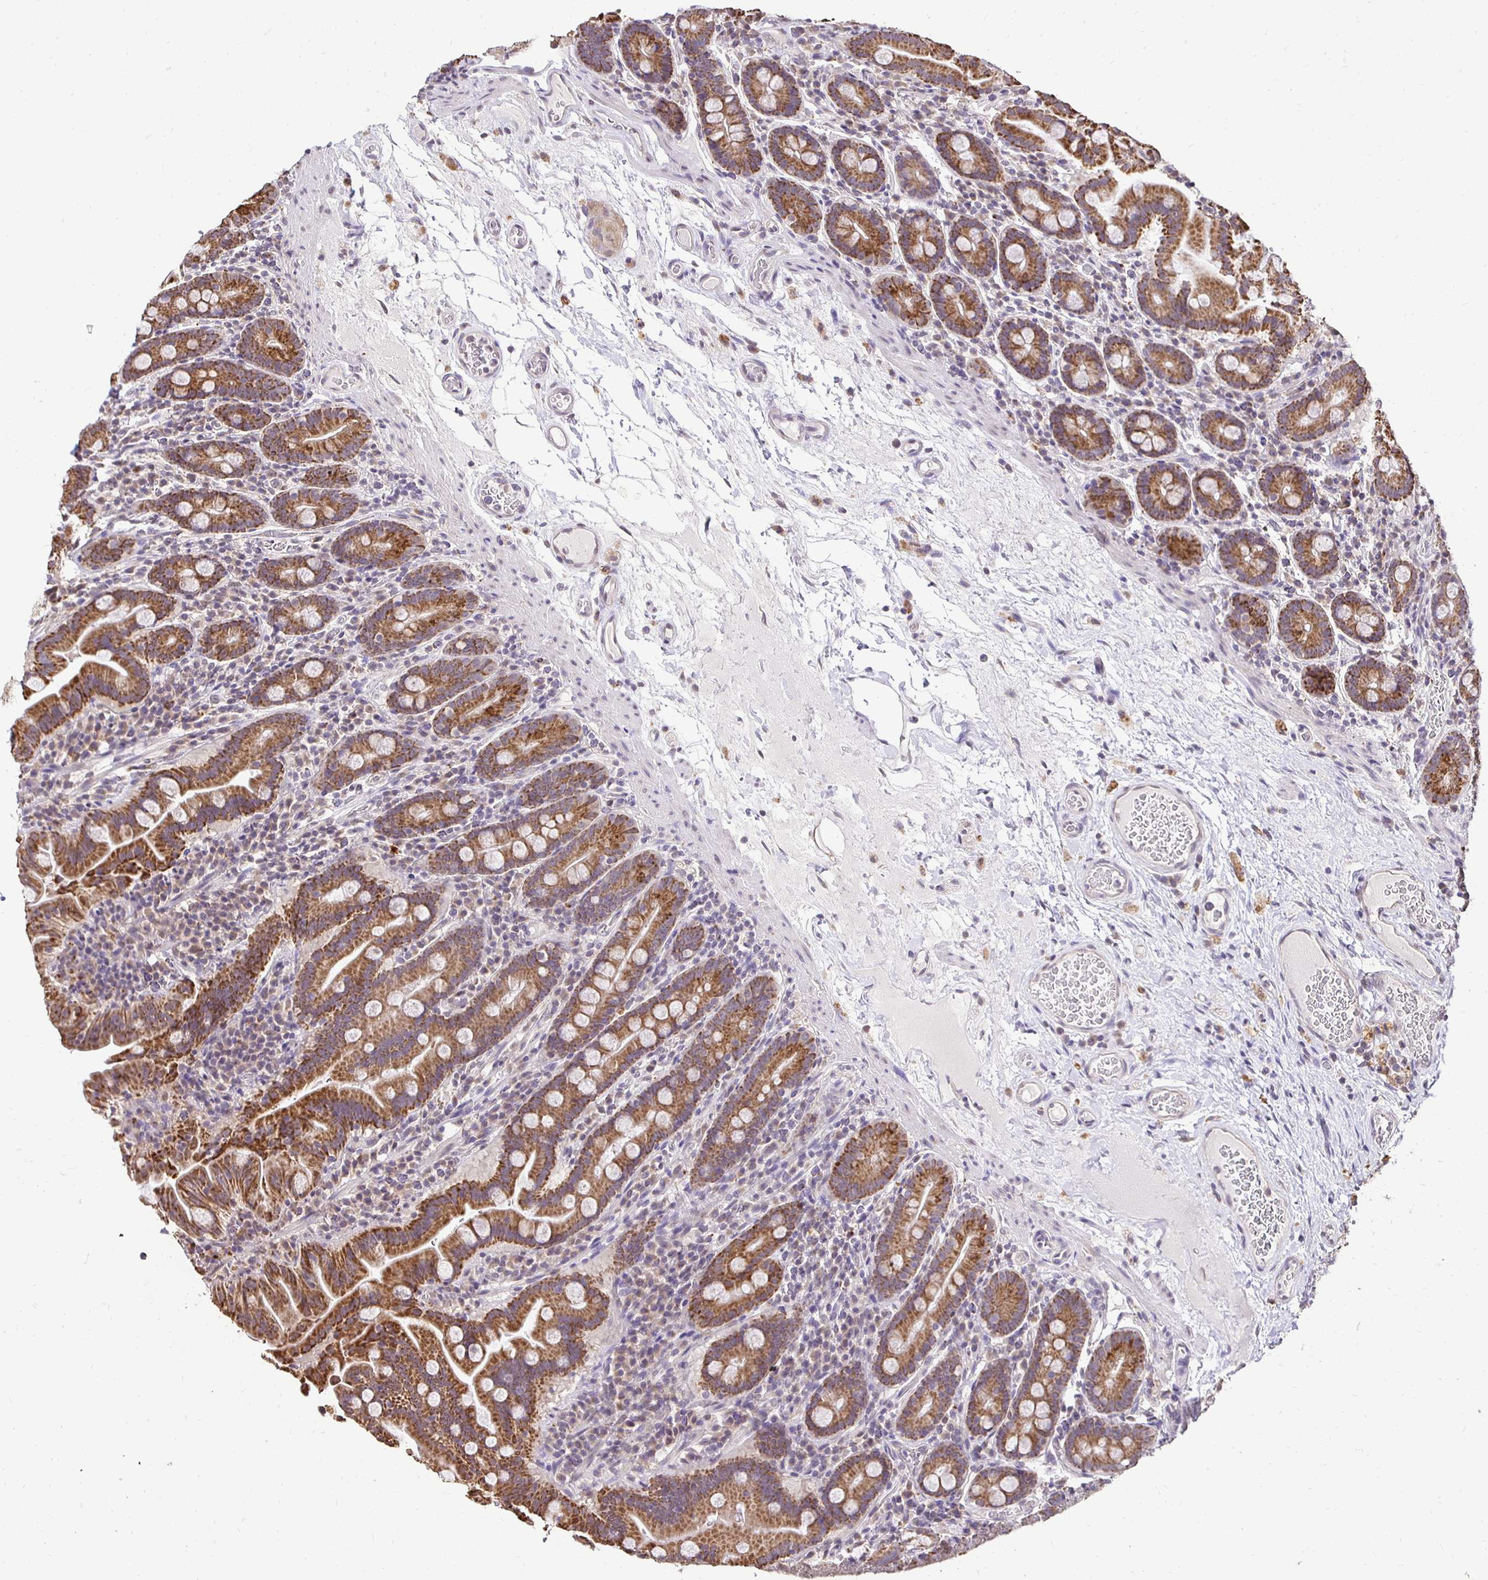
{"staining": {"intensity": "strong", "quantity": ">75%", "location": "cytoplasmic/membranous"}, "tissue": "small intestine", "cell_type": "Glandular cells", "image_type": "normal", "snomed": [{"axis": "morphology", "description": "Normal tissue, NOS"}, {"axis": "topography", "description": "Small intestine"}], "caption": "IHC of unremarkable small intestine displays high levels of strong cytoplasmic/membranous positivity in approximately >75% of glandular cells. (Stains: DAB in brown, nuclei in blue, Microscopy: brightfield microscopy at high magnification).", "gene": "RHEBL1", "patient": {"sex": "male", "age": 26}}